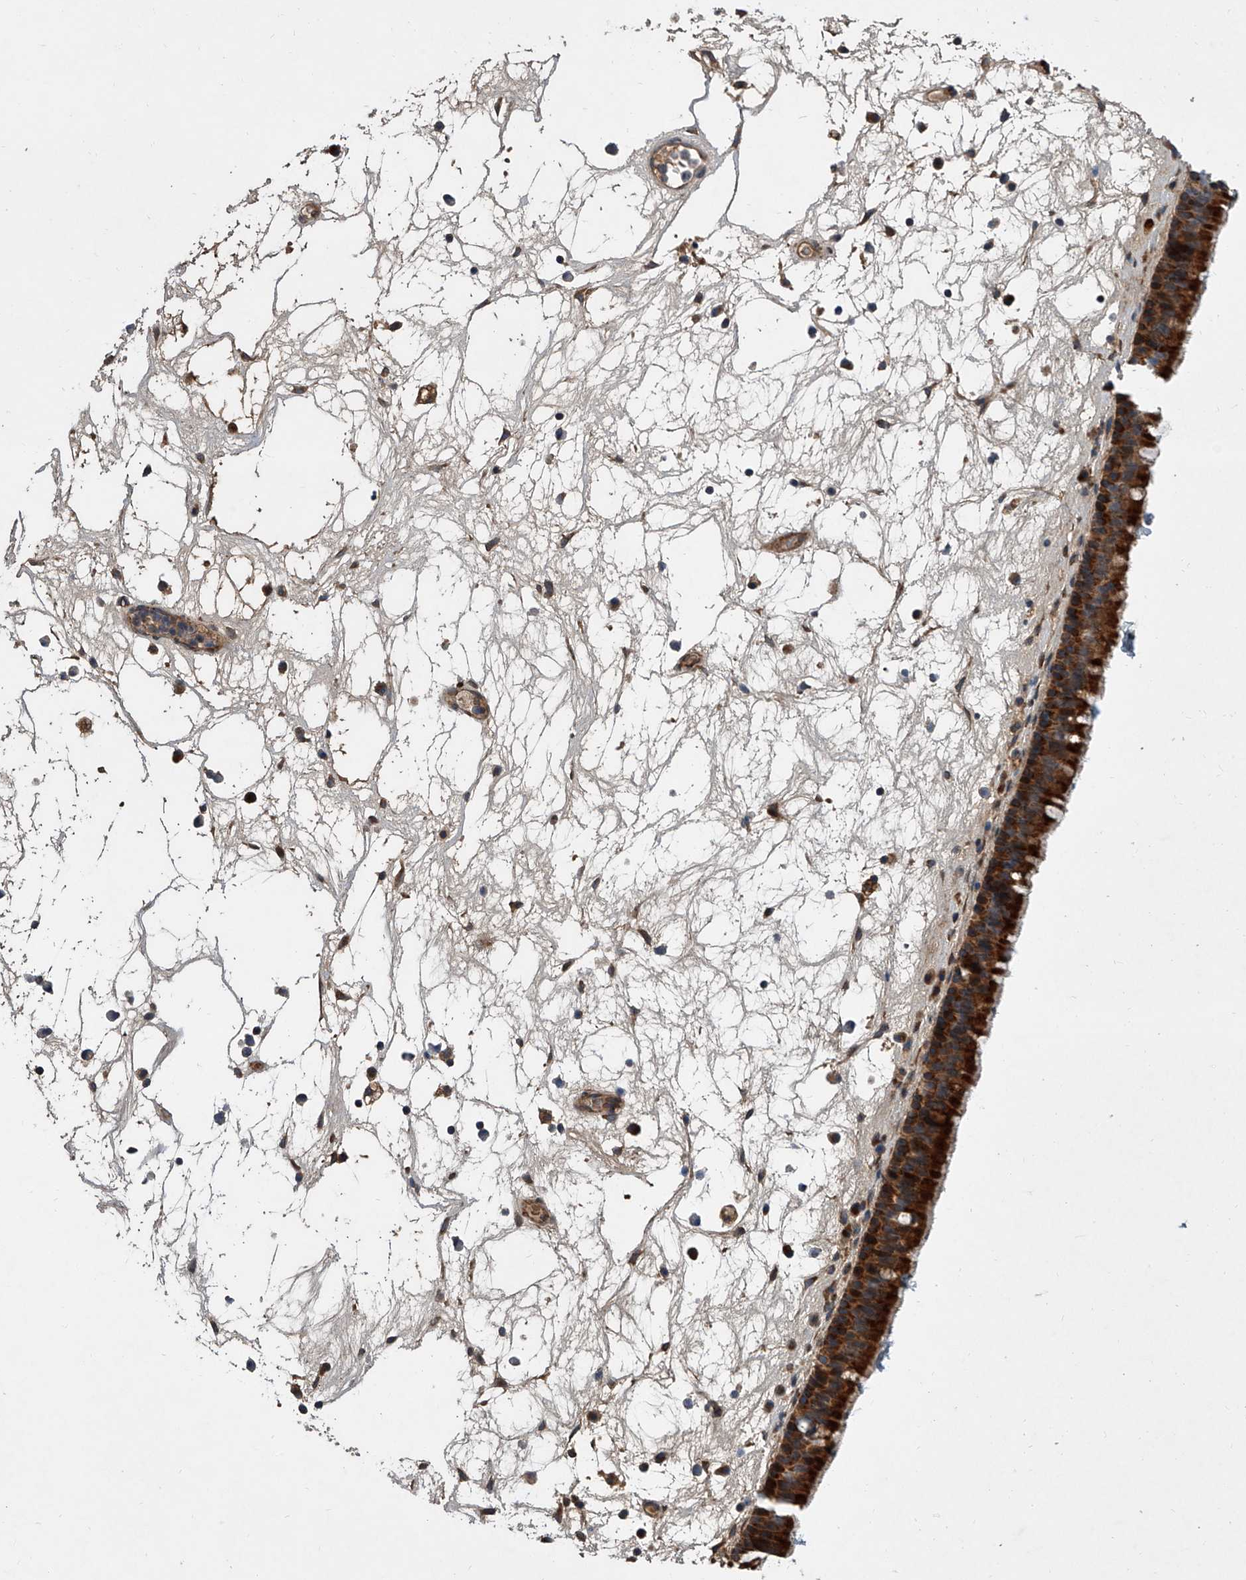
{"staining": {"intensity": "strong", "quantity": ">75%", "location": "cytoplasmic/membranous"}, "tissue": "nasopharynx", "cell_type": "Respiratory epithelial cells", "image_type": "normal", "snomed": [{"axis": "morphology", "description": "Normal tissue, NOS"}, {"axis": "morphology", "description": "Inflammation, NOS"}, {"axis": "morphology", "description": "Malignant melanoma, Metastatic site"}, {"axis": "topography", "description": "Nasopharynx"}], "caption": "IHC of benign nasopharynx shows high levels of strong cytoplasmic/membranous staining in approximately >75% of respiratory epithelial cells.", "gene": "USP47", "patient": {"sex": "male", "age": 70}}